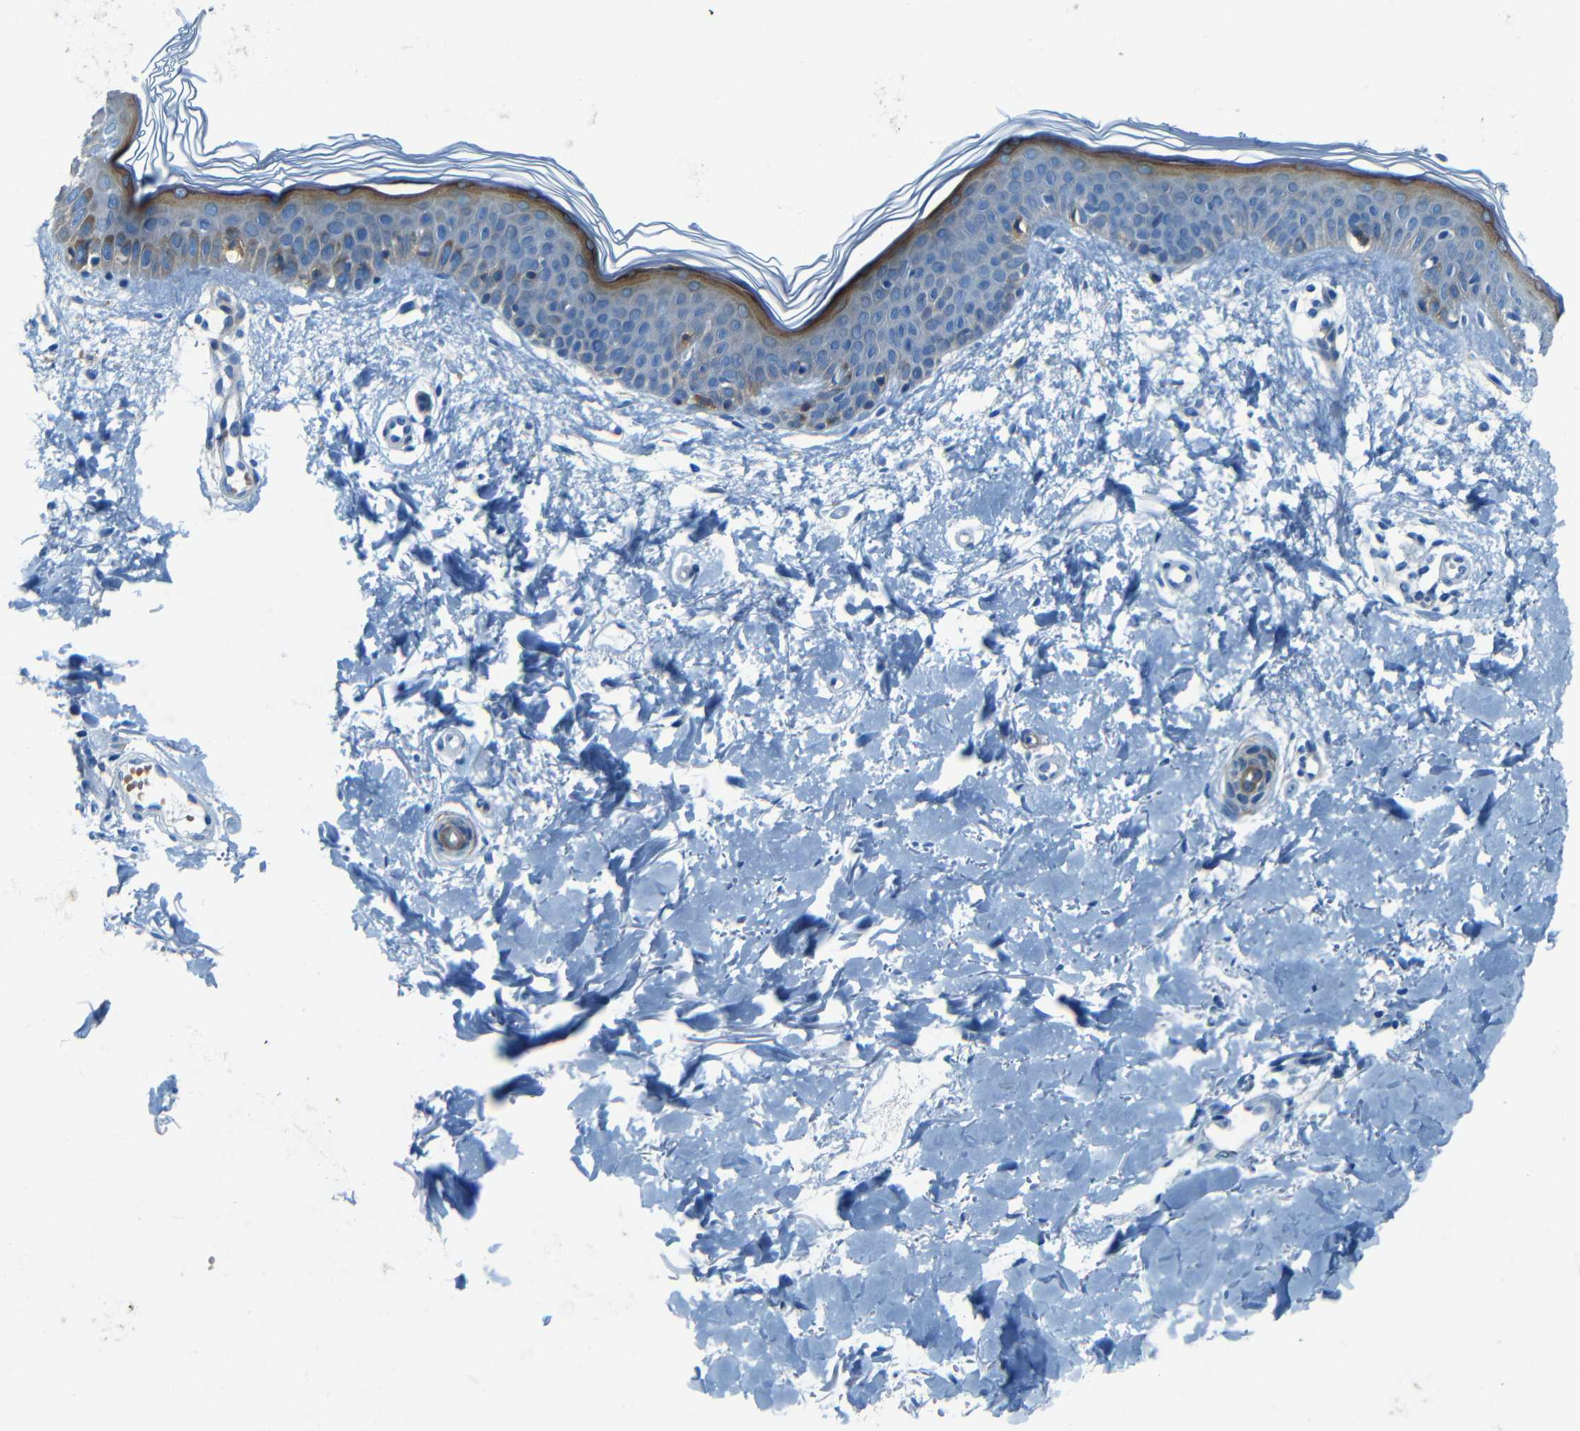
{"staining": {"intensity": "negative", "quantity": "none", "location": "none"}, "tissue": "skin", "cell_type": "Fibroblasts", "image_type": "normal", "snomed": [{"axis": "morphology", "description": "Normal tissue, NOS"}, {"axis": "topography", "description": "Skin"}], "caption": "Fibroblasts are negative for brown protein staining in unremarkable skin. The staining was performed using DAB to visualize the protein expression in brown, while the nuclei were stained in blue with hematoxylin (Magnification: 20x).", "gene": "MAP2", "patient": {"sex": "female", "age": 56}}